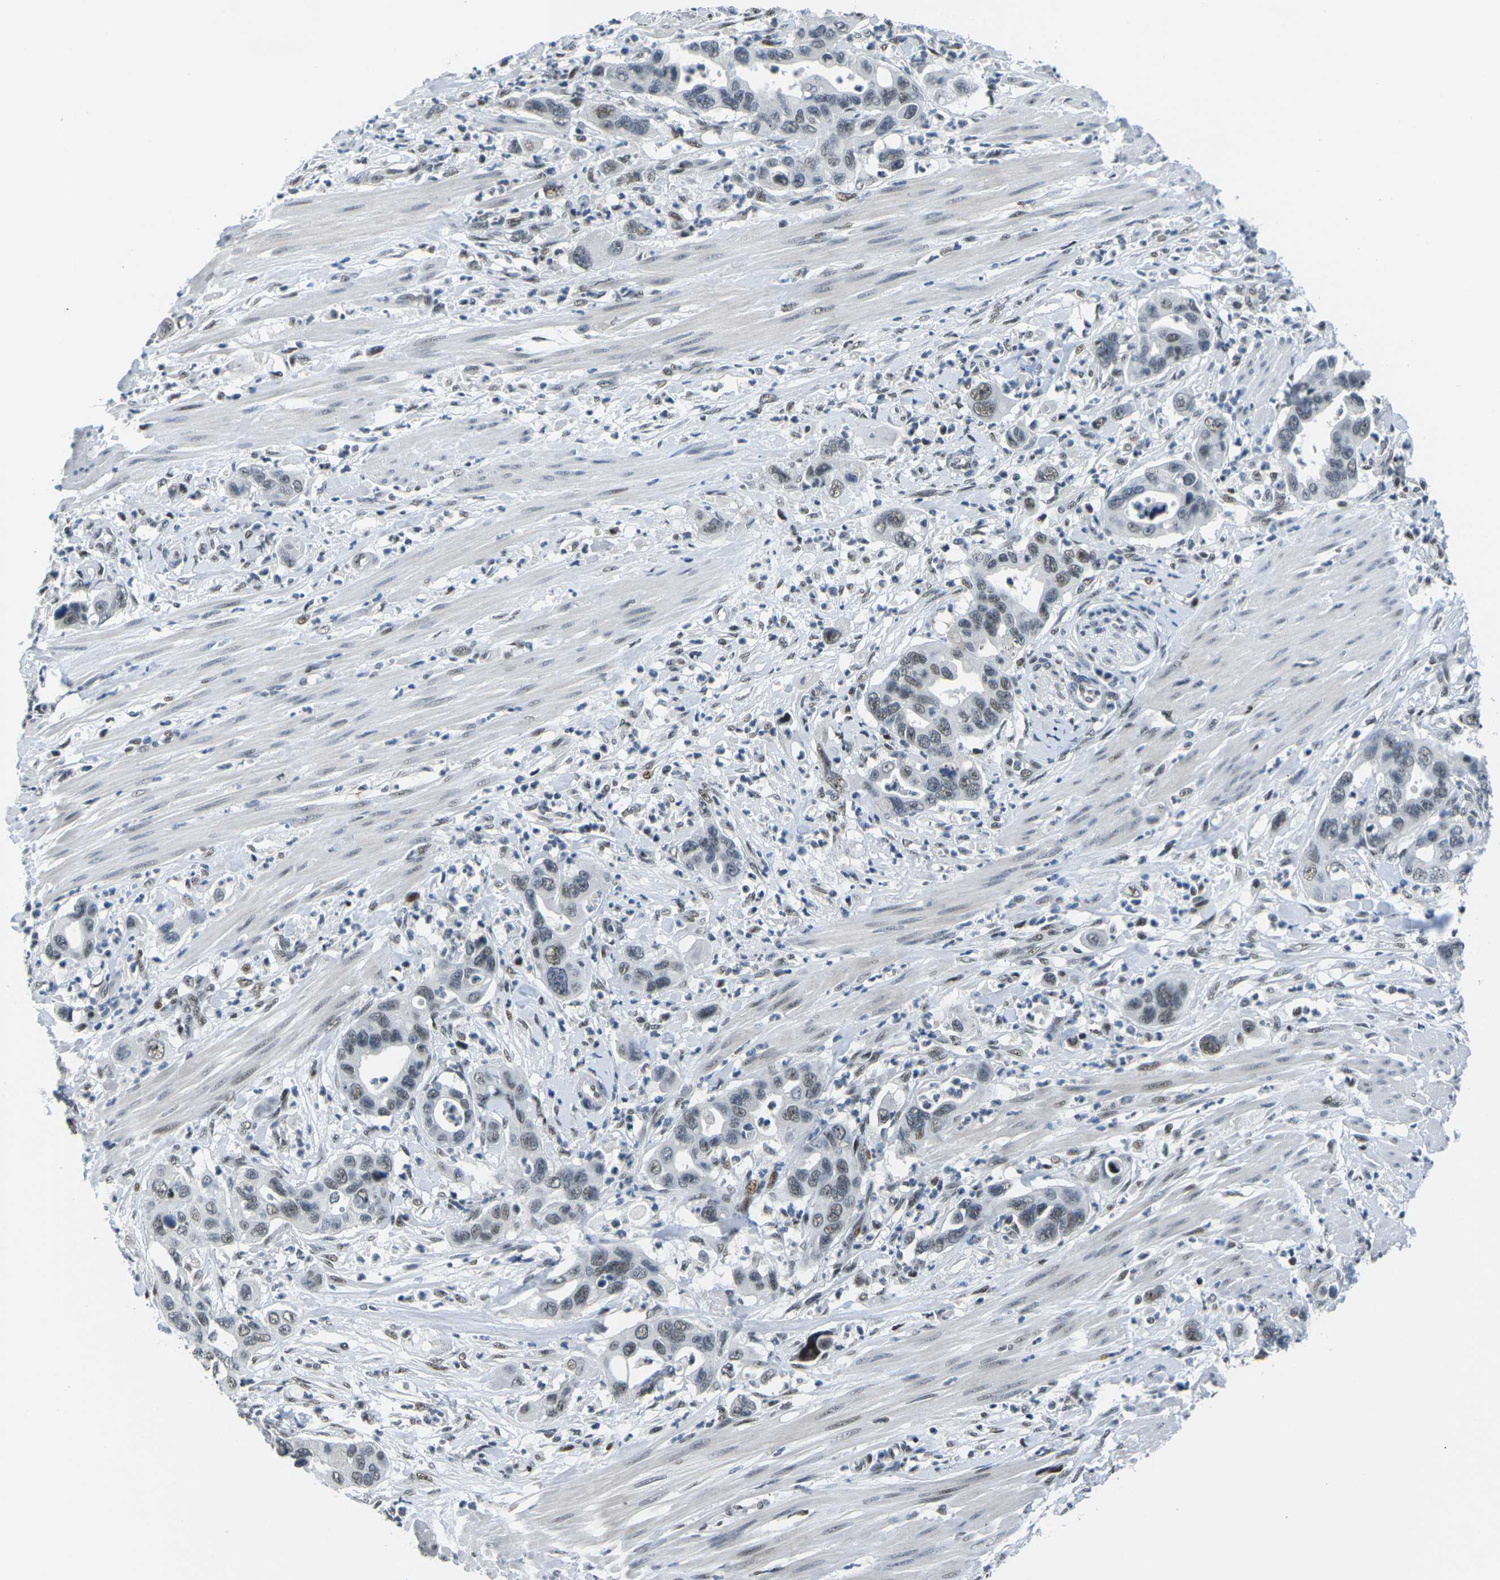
{"staining": {"intensity": "moderate", "quantity": "25%-75%", "location": "nuclear"}, "tissue": "pancreatic cancer", "cell_type": "Tumor cells", "image_type": "cancer", "snomed": [{"axis": "morphology", "description": "Adenocarcinoma, NOS"}, {"axis": "topography", "description": "Pancreas"}], "caption": "Immunohistochemistry histopathology image of human pancreatic cancer stained for a protein (brown), which reveals medium levels of moderate nuclear expression in approximately 25%-75% of tumor cells.", "gene": "PRPF8", "patient": {"sex": "female", "age": 71}}